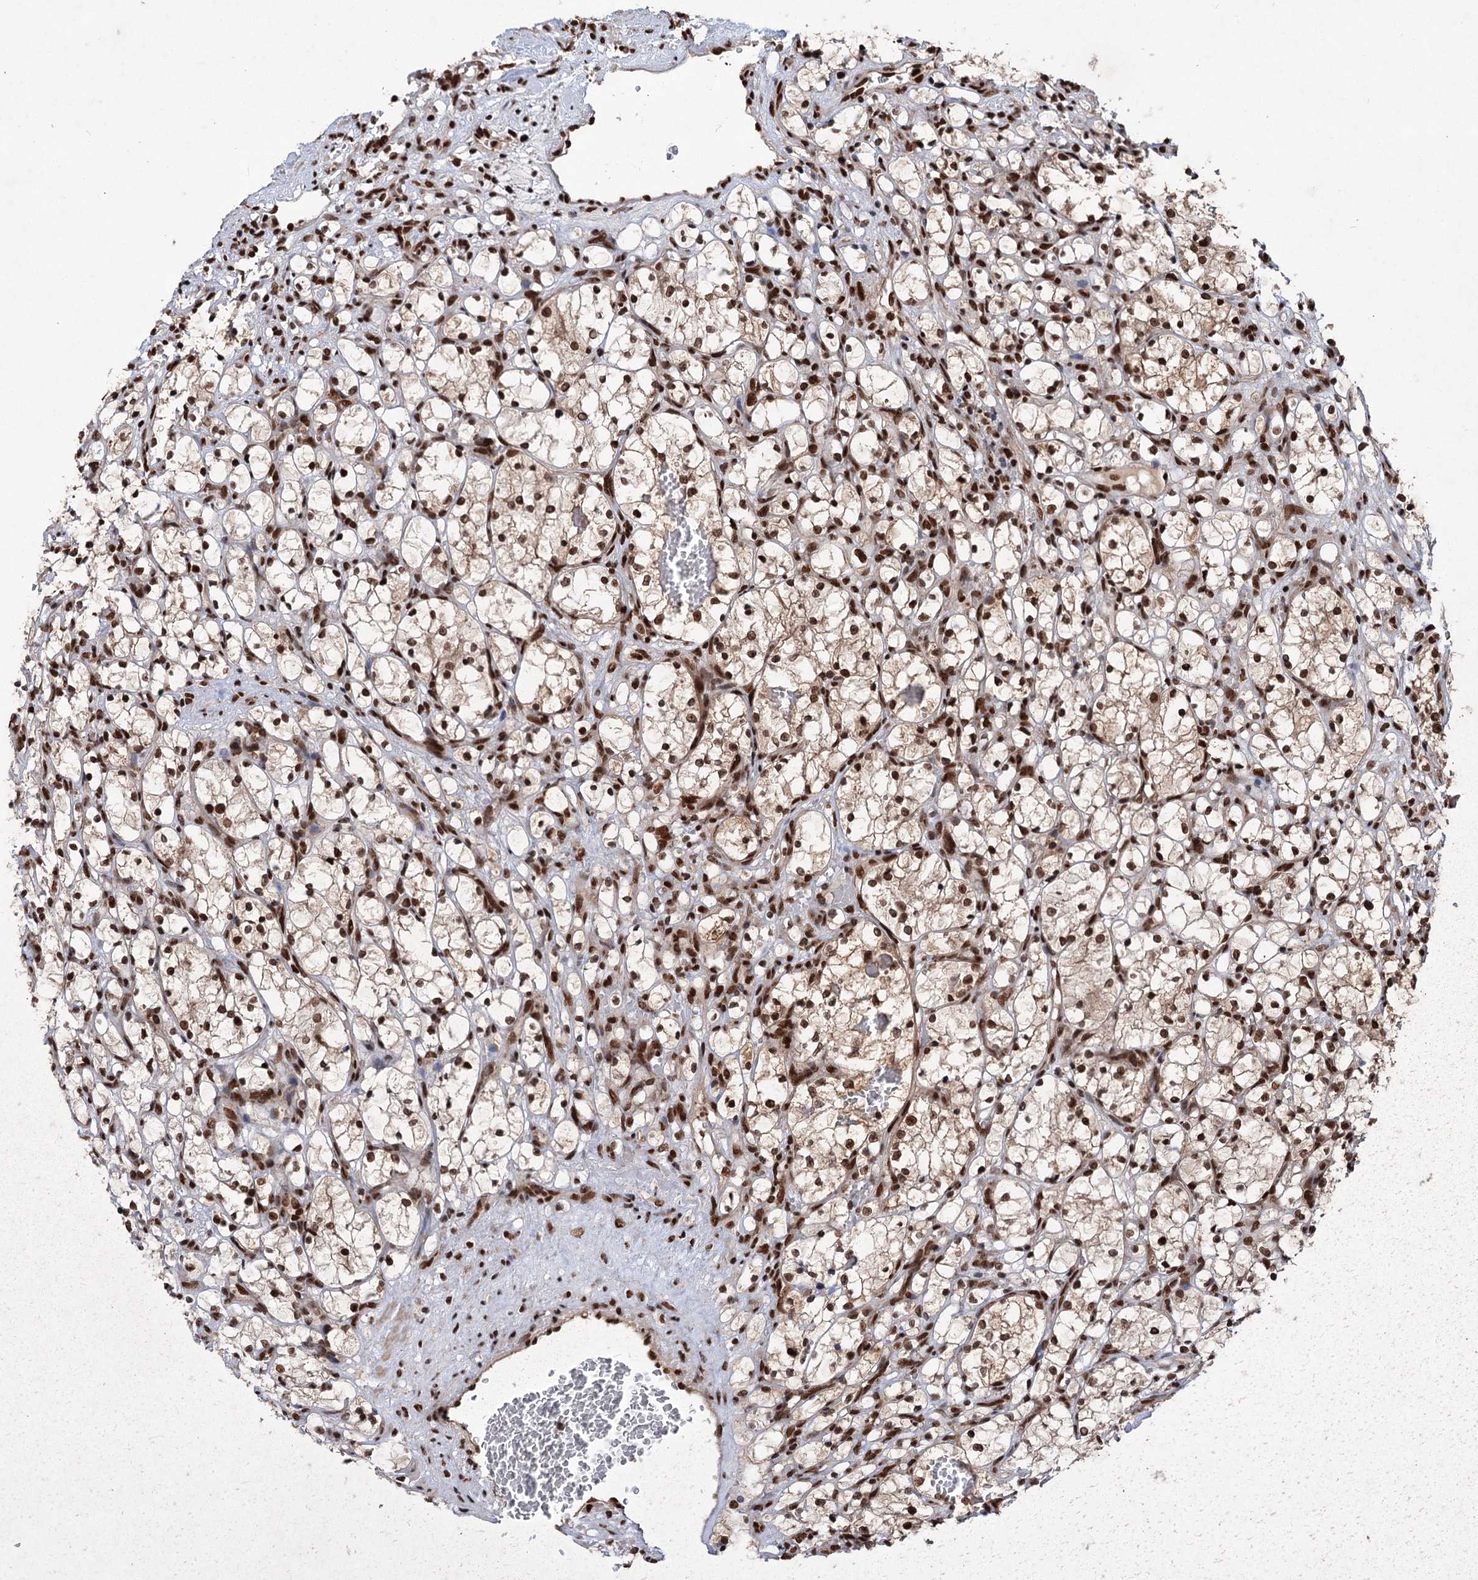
{"staining": {"intensity": "strong", "quantity": ">75%", "location": "nuclear"}, "tissue": "renal cancer", "cell_type": "Tumor cells", "image_type": "cancer", "snomed": [{"axis": "morphology", "description": "Adenocarcinoma, NOS"}, {"axis": "topography", "description": "Kidney"}], "caption": "Immunohistochemical staining of renal cancer (adenocarcinoma) reveals strong nuclear protein positivity in approximately >75% of tumor cells.", "gene": "MAML1", "patient": {"sex": "female", "age": 69}}